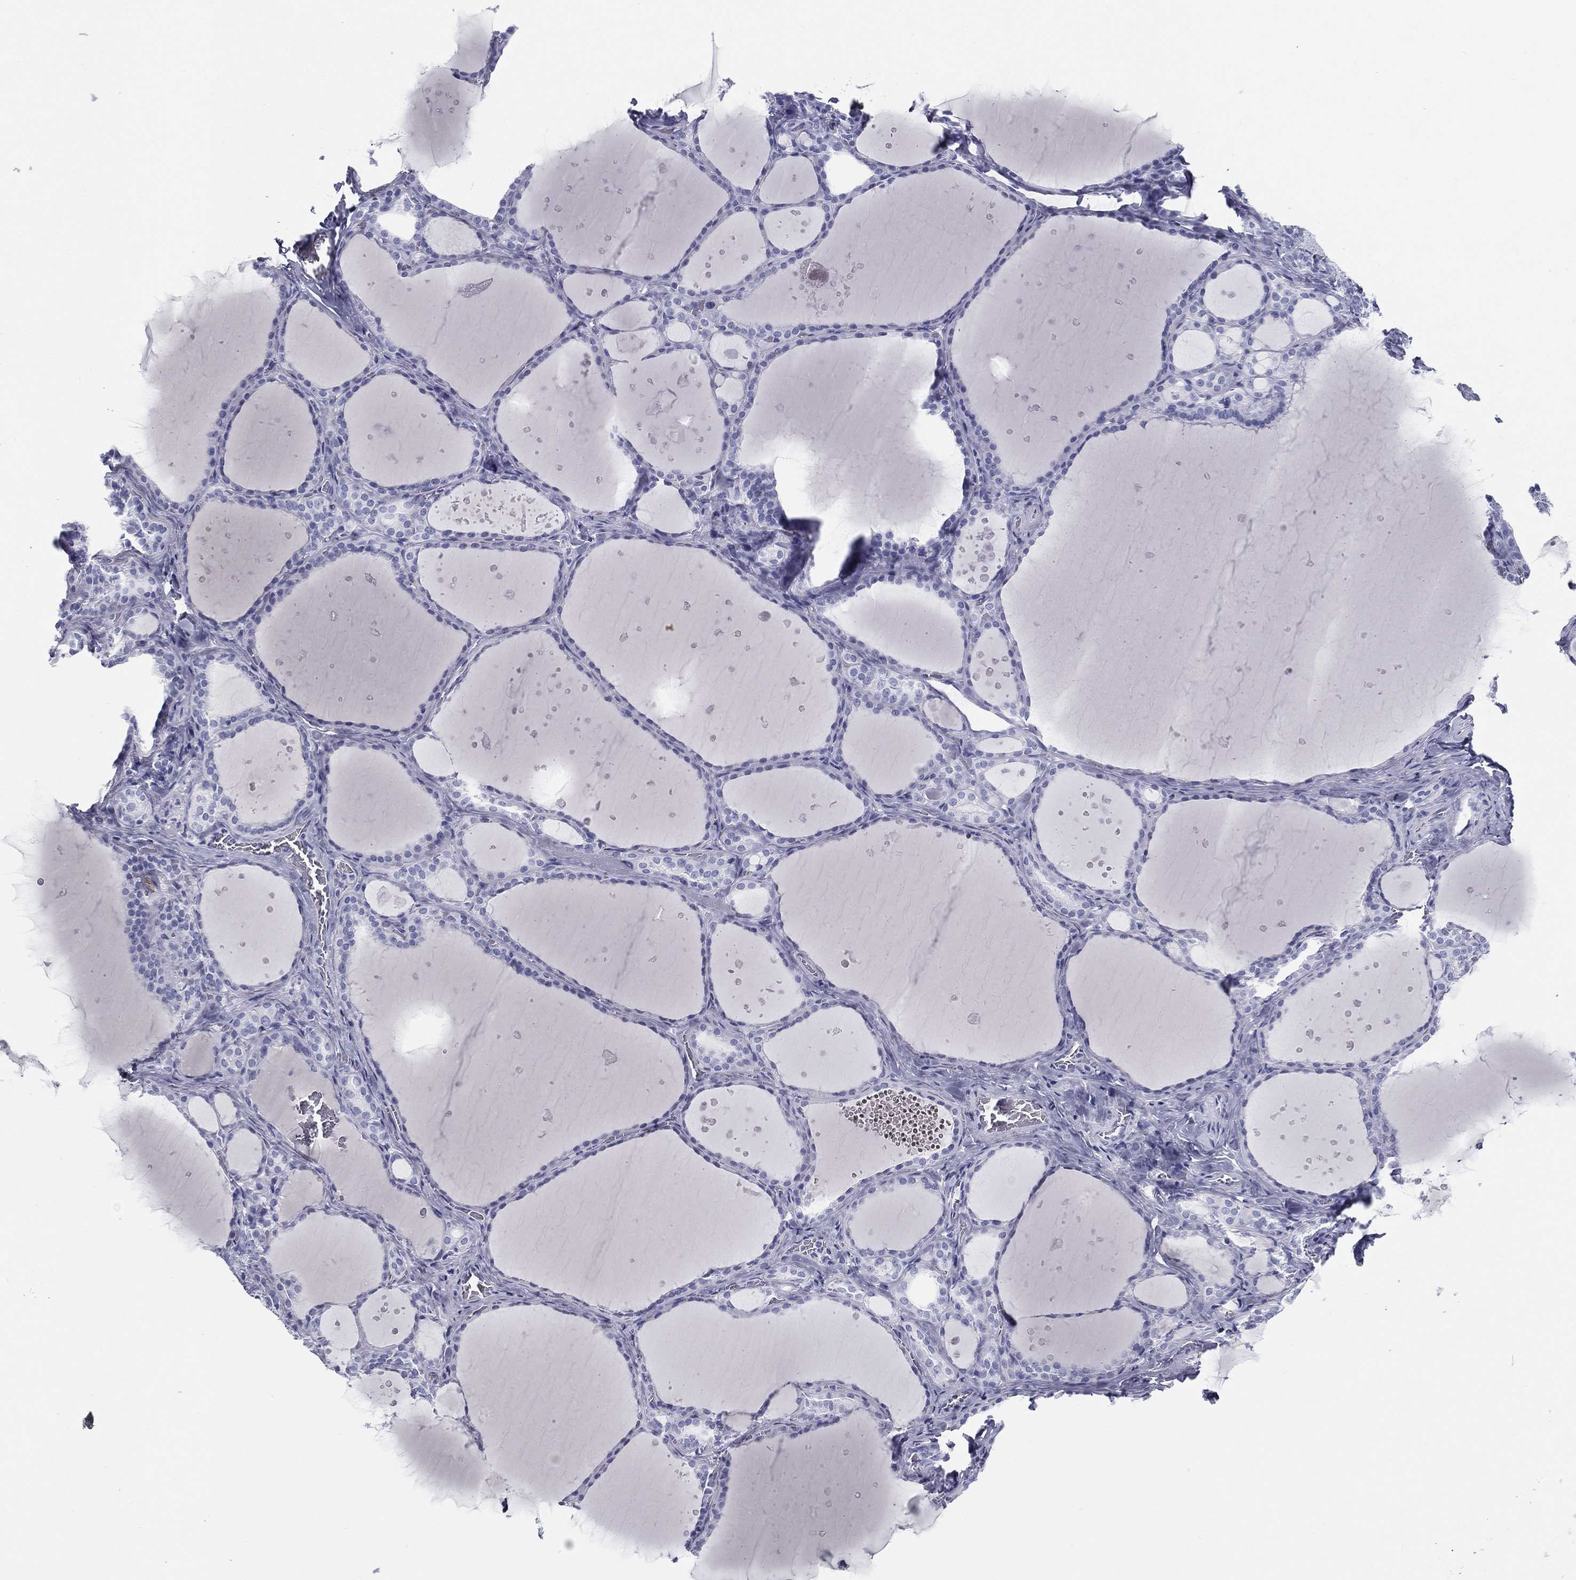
{"staining": {"intensity": "negative", "quantity": "none", "location": "none"}, "tissue": "thyroid gland", "cell_type": "Glandular cells", "image_type": "normal", "snomed": [{"axis": "morphology", "description": "Normal tissue, NOS"}, {"axis": "topography", "description": "Thyroid gland"}], "caption": "This is a micrograph of immunohistochemistry (IHC) staining of normal thyroid gland, which shows no expression in glandular cells. Brightfield microscopy of immunohistochemistry stained with DAB (brown) and hematoxylin (blue), captured at high magnification.", "gene": "RSPH4A", "patient": {"sex": "male", "age": 63}}